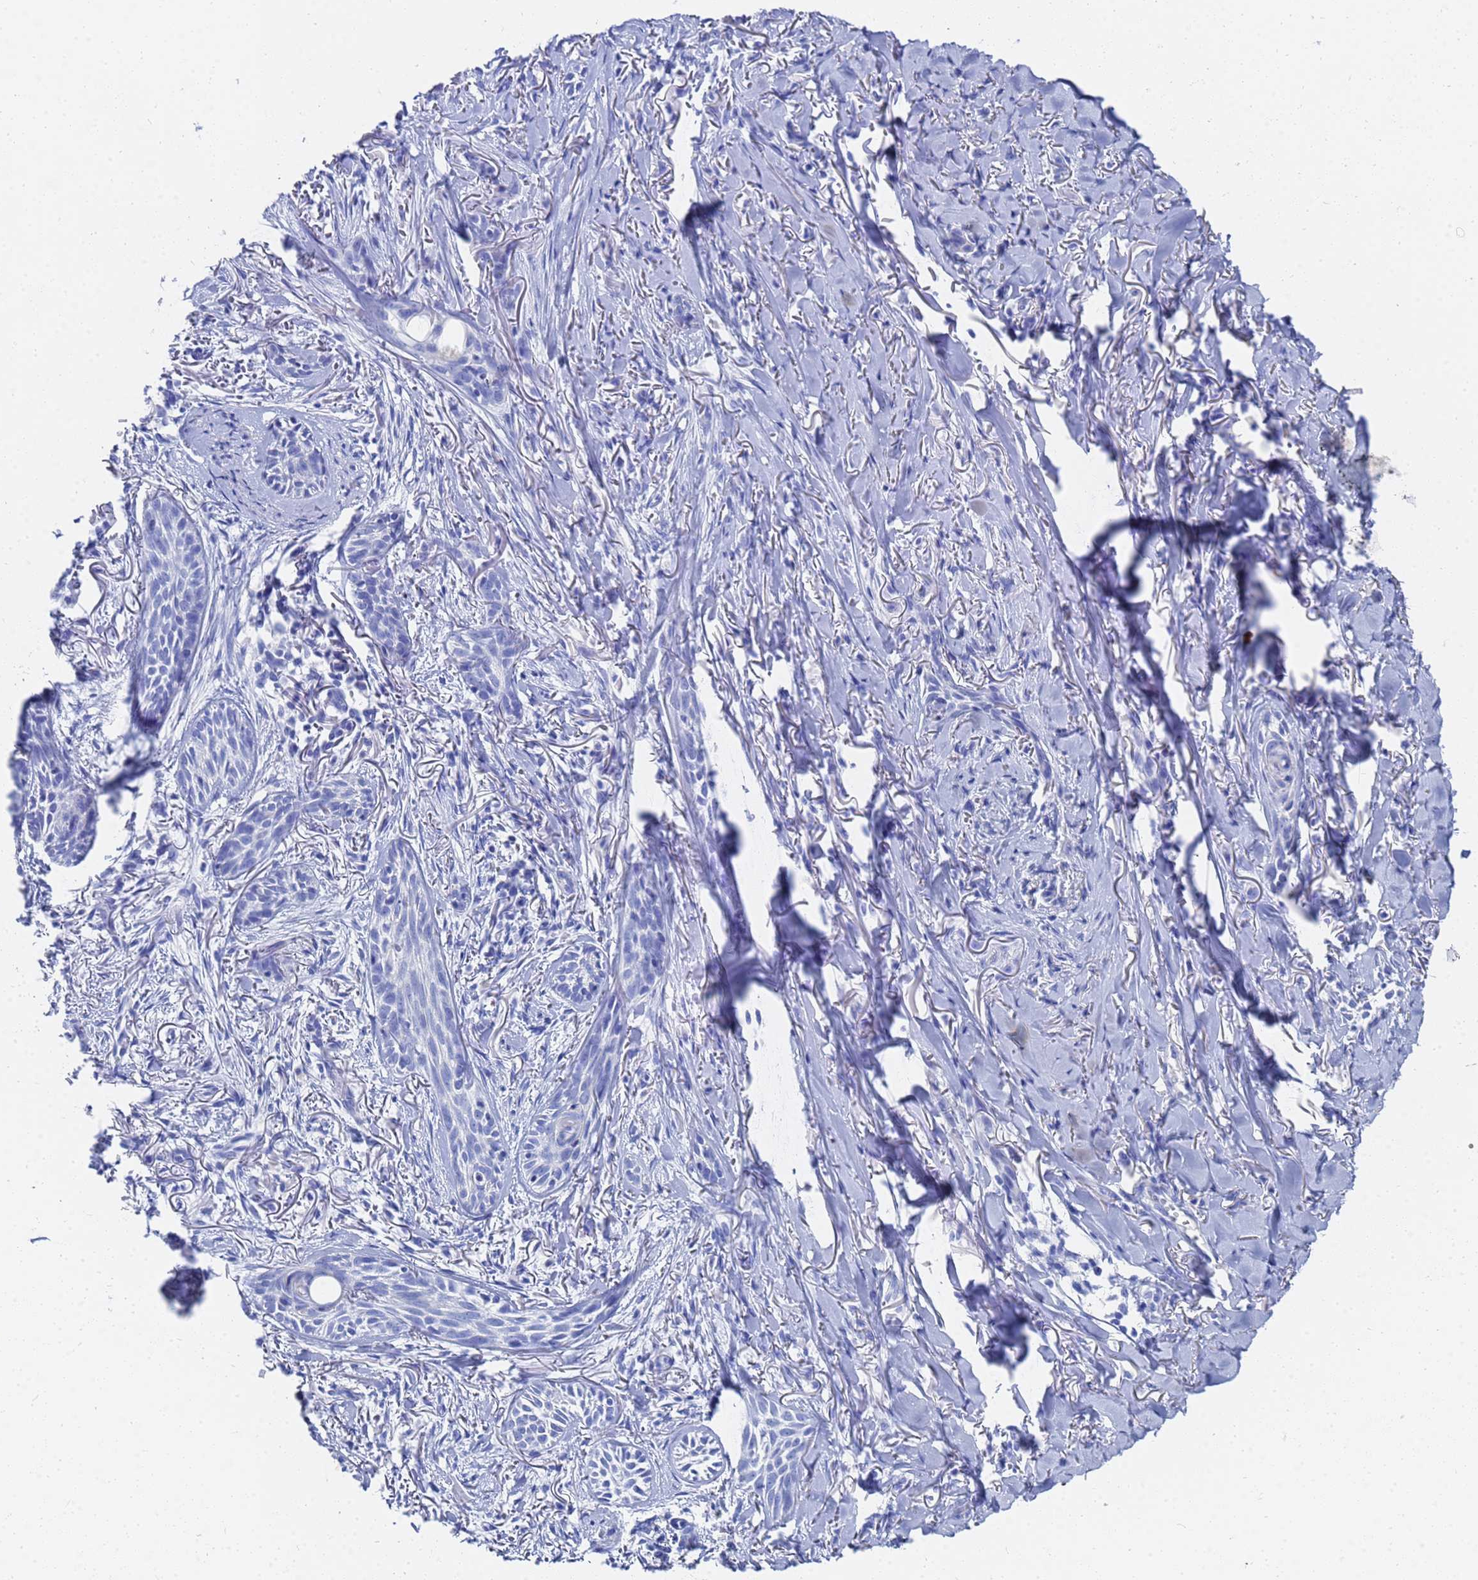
{"staining": {"intensity": "negative", "quantity": "none", "location": "none"}, "tissue": "skin cancer", "cell_type": "Tumor cells", "image_type": "cancer", "snomed": [{"axis": "morphology", "description": "Basal cell carcinoma"}, {"axis": "topography", "description": "Skin"}], "caption": "Skin basal cell carcinoma stained for a protein using immunohistochemistry displays no staining tumor cells.", "gene": "GGT1", "patient": {"sex": "female", "age": 59}}